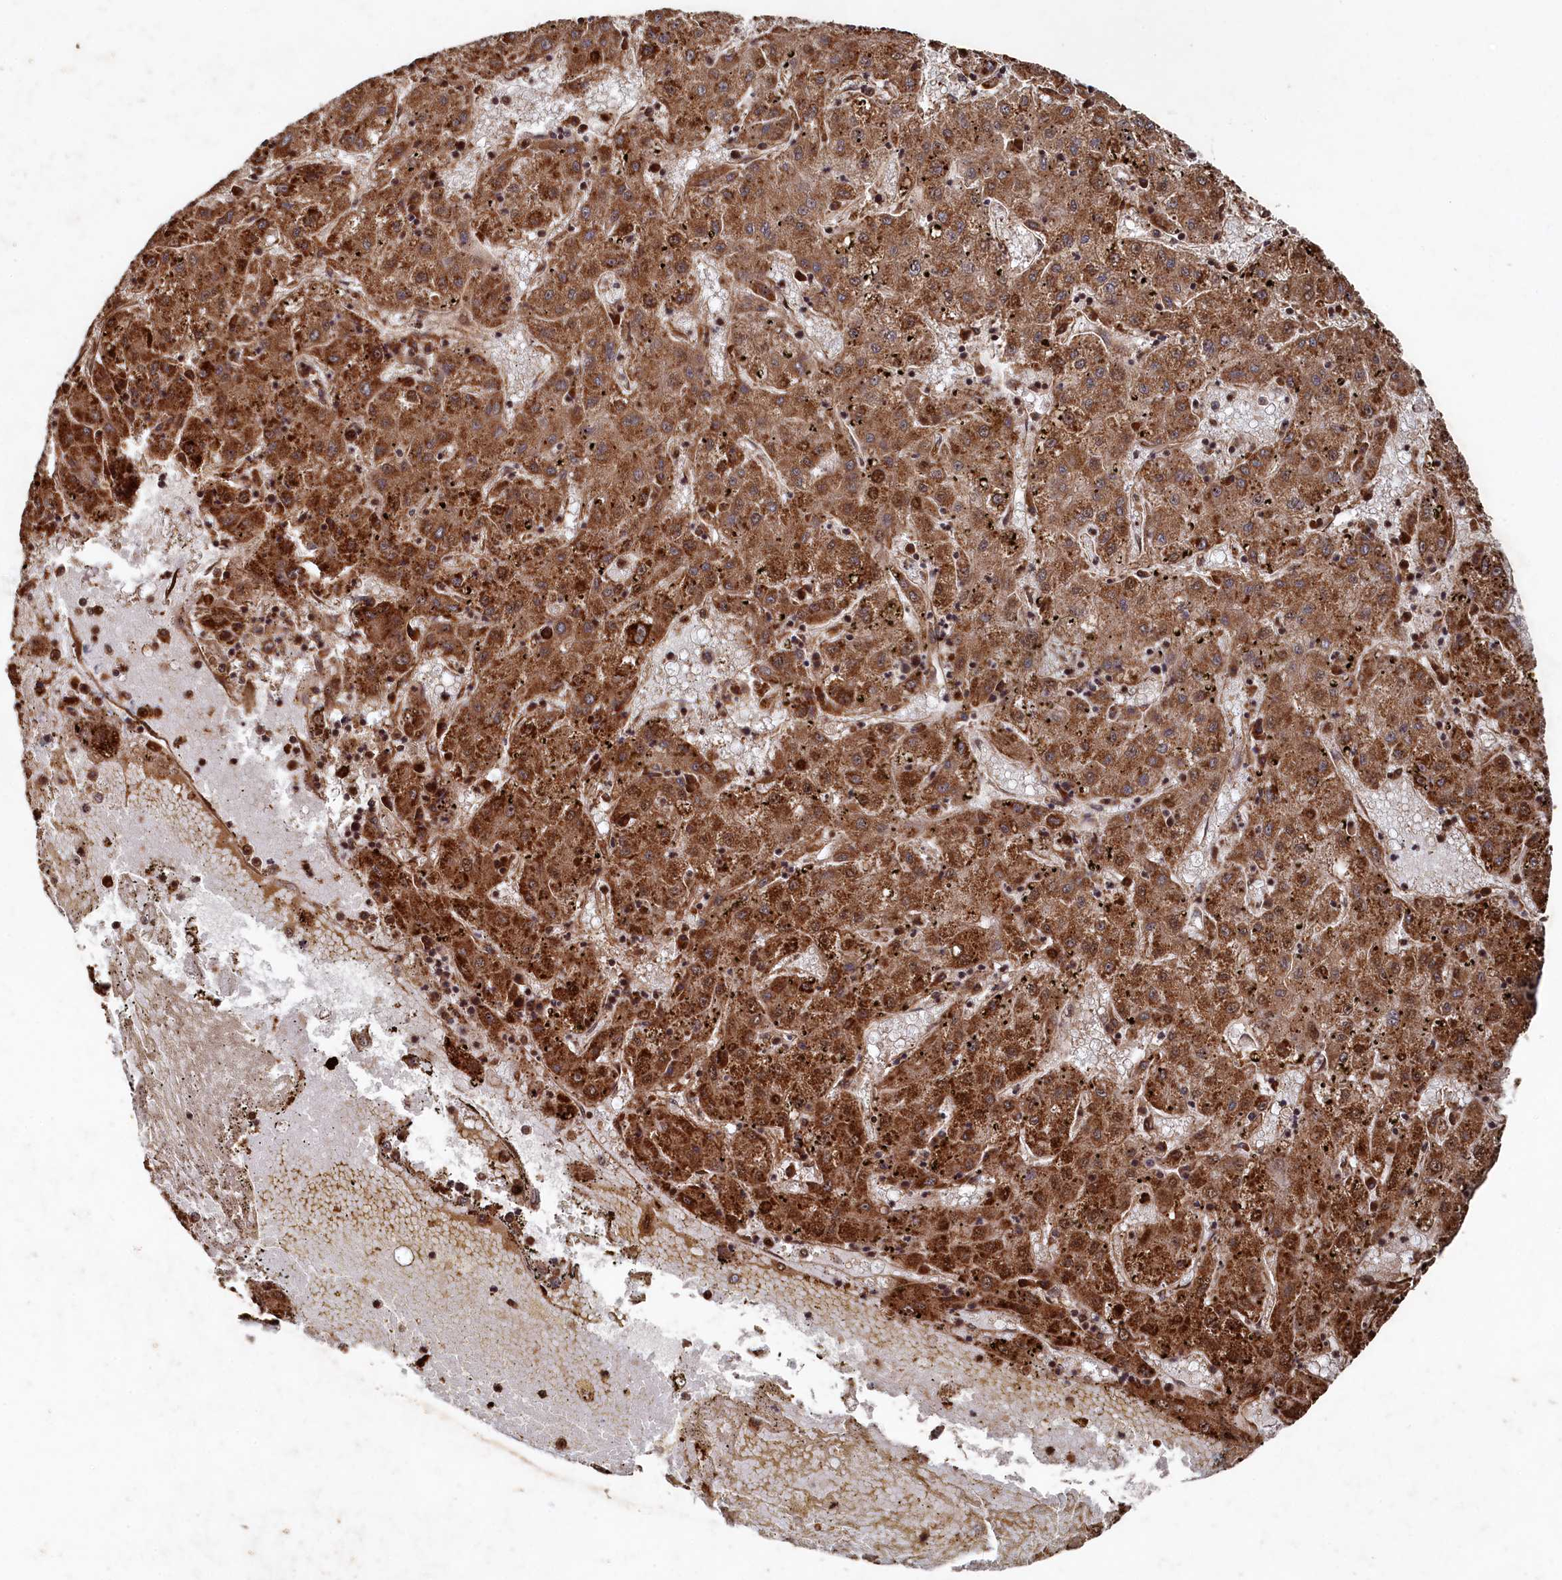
{"staining": {"intensity": "strong", "quantity": ">75%", "location": "cytoplasmic/membranous"}, "tissue": "liver cancer", "cell_type": "Tumor cells", "image_type": "cancer", "snomed": [{"axis": "morphology", "description": "Carcinoma, Hepatocellular, NOS"}, {"axis": "topography", "description": "Liver"}], "caption": "A high amount of strong cytoplasmic/membranous positivity is appreciated in about >75% of tumor cells in liver cancer tissue. (IHC, brightfield microscopy, high magnification).", "gene": "PIGN", "patient": {"sex": "male", "age": 72}}